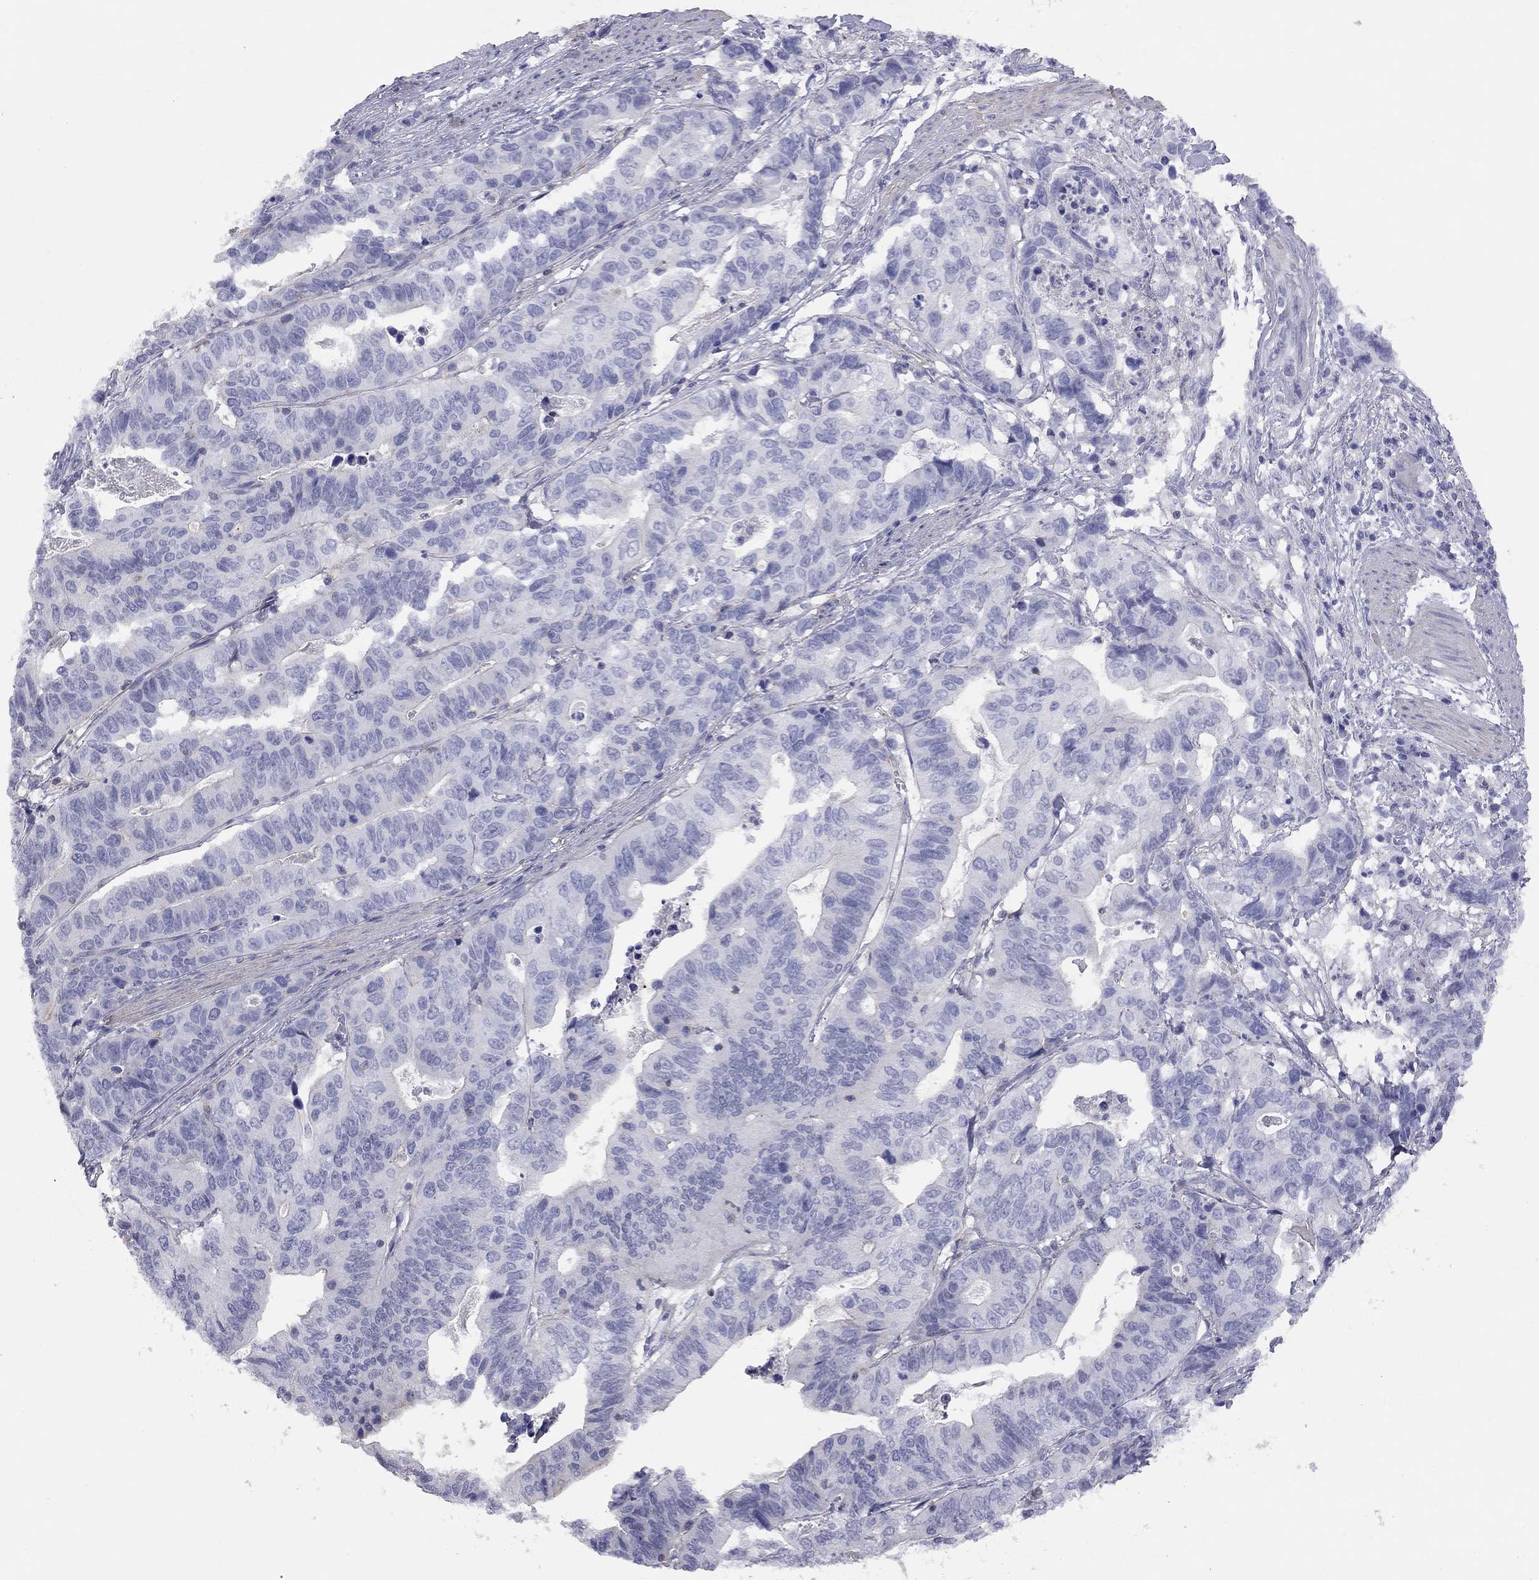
{"staining": {"intensity": "negative", "quantity": "none", "location": "none"}, "tissue": "stomach cancer", "cell_type": "Tumor cells", "image_type": "cancer", "snomed": [{"axis": "morphology", "description": "Adenocarcinoma, NOS"}, {"axis": "topography", "description": "Stomach, upper"}], "caption": "The photomicrograph shows no significant staining in tumor cells of stomach cancer. (Brightfield microscopy of DAB immunohistochemistry (IHC) at high magnification).", "gene": "ADCYAP1", "patient": {"sex": "female", "age": 67}}